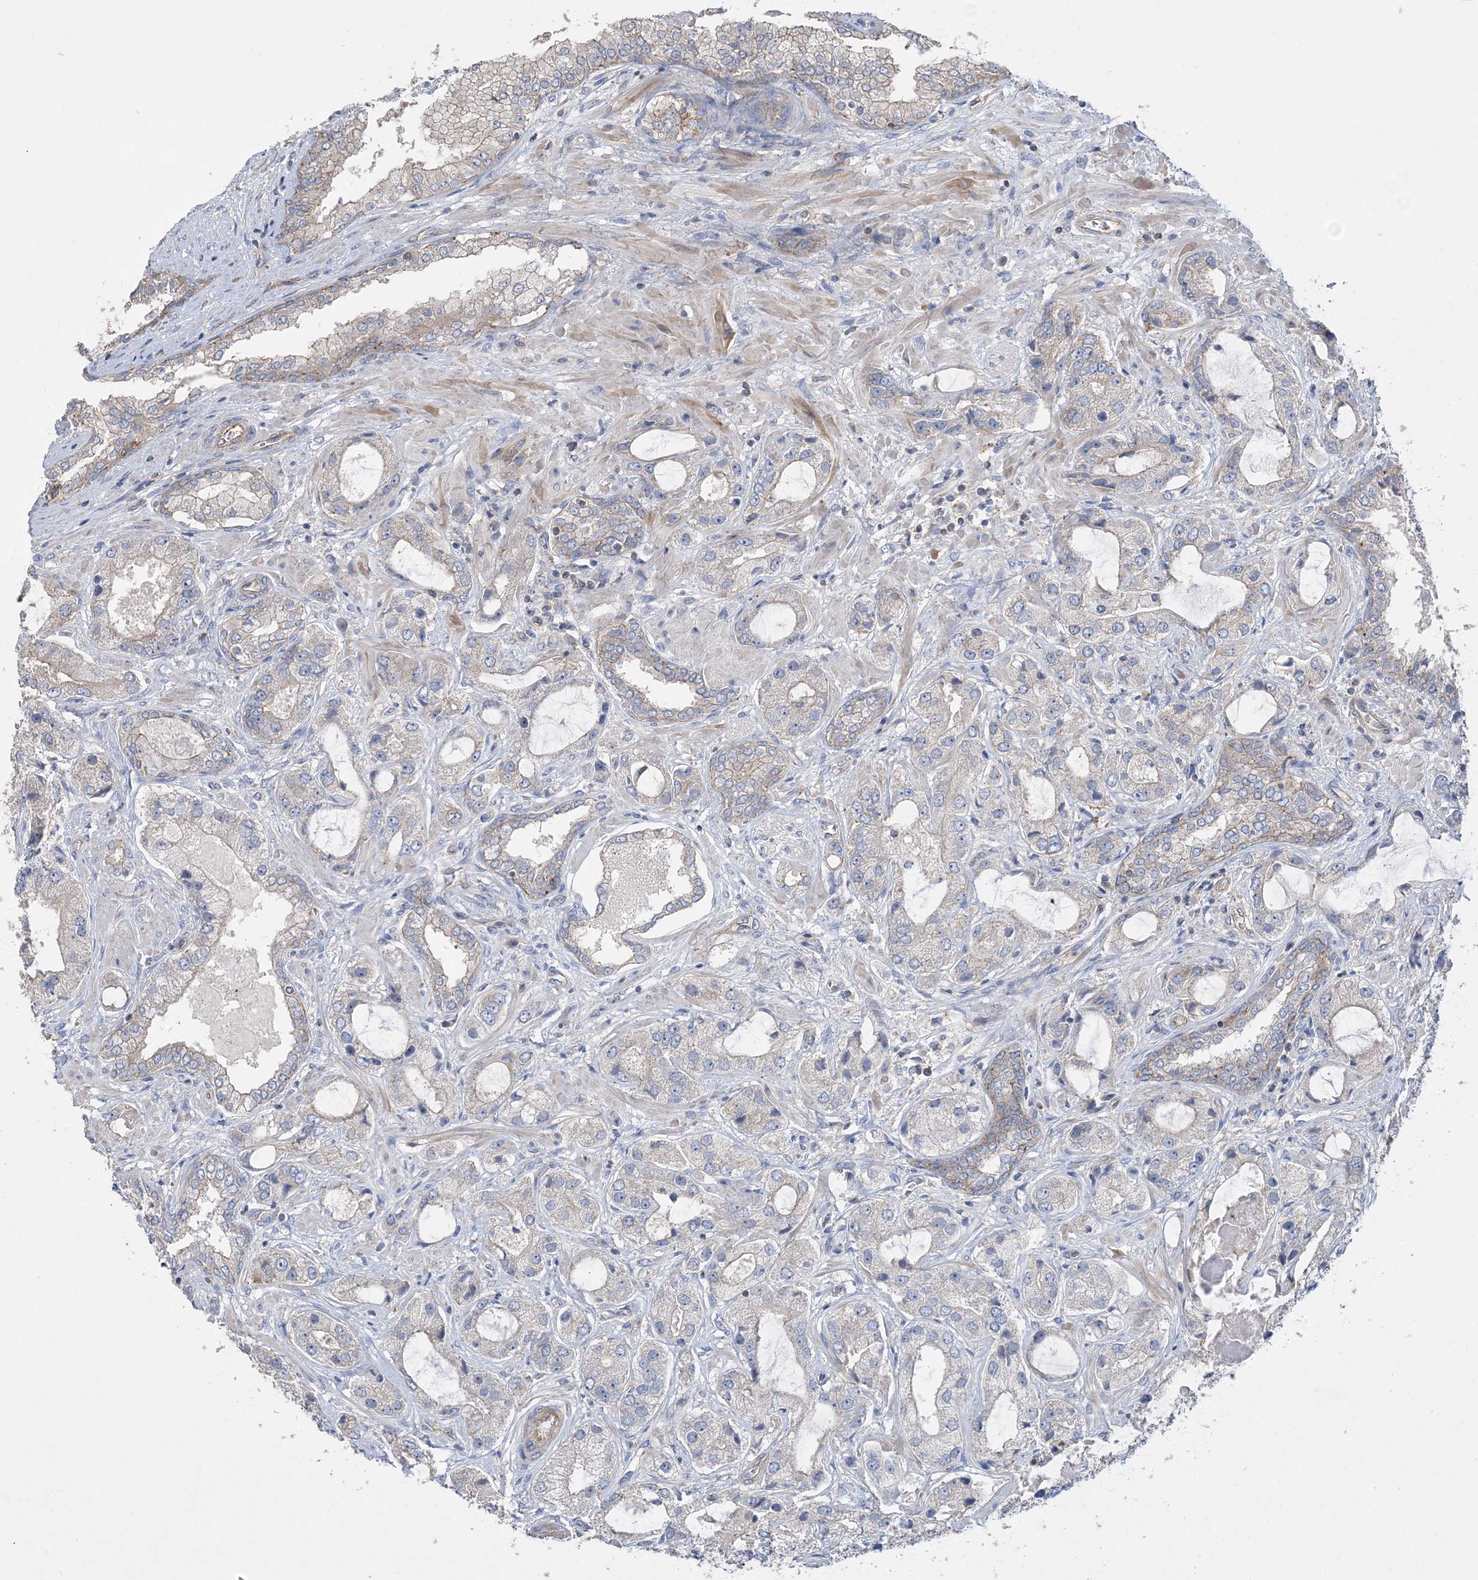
{"staining": {"intensity": "negative", "quantity": "none", "location": "none"}, "tissue": "prostate cancer", "cell_type": "Tumor cells", "image_type": "cancer", "snomed": [{"axis": "morphology", "description": "Normal tissue, NOS"}, {"axis": "morphology", "description": "Adenocarcinoma, High grade"}, {"axis": "topography", "description": "Prostate"}, {"axis": "topography", "description": "Peripheral nerve tissue"}], "caption": "High power microscopy histopathology image of an immunohistochemistry image of prostate high-grade adenocarcinoma, revealing no significant staining in tumor cells.", "gene": "PIGC", "patient": {"sex": "male", "age": 59}}